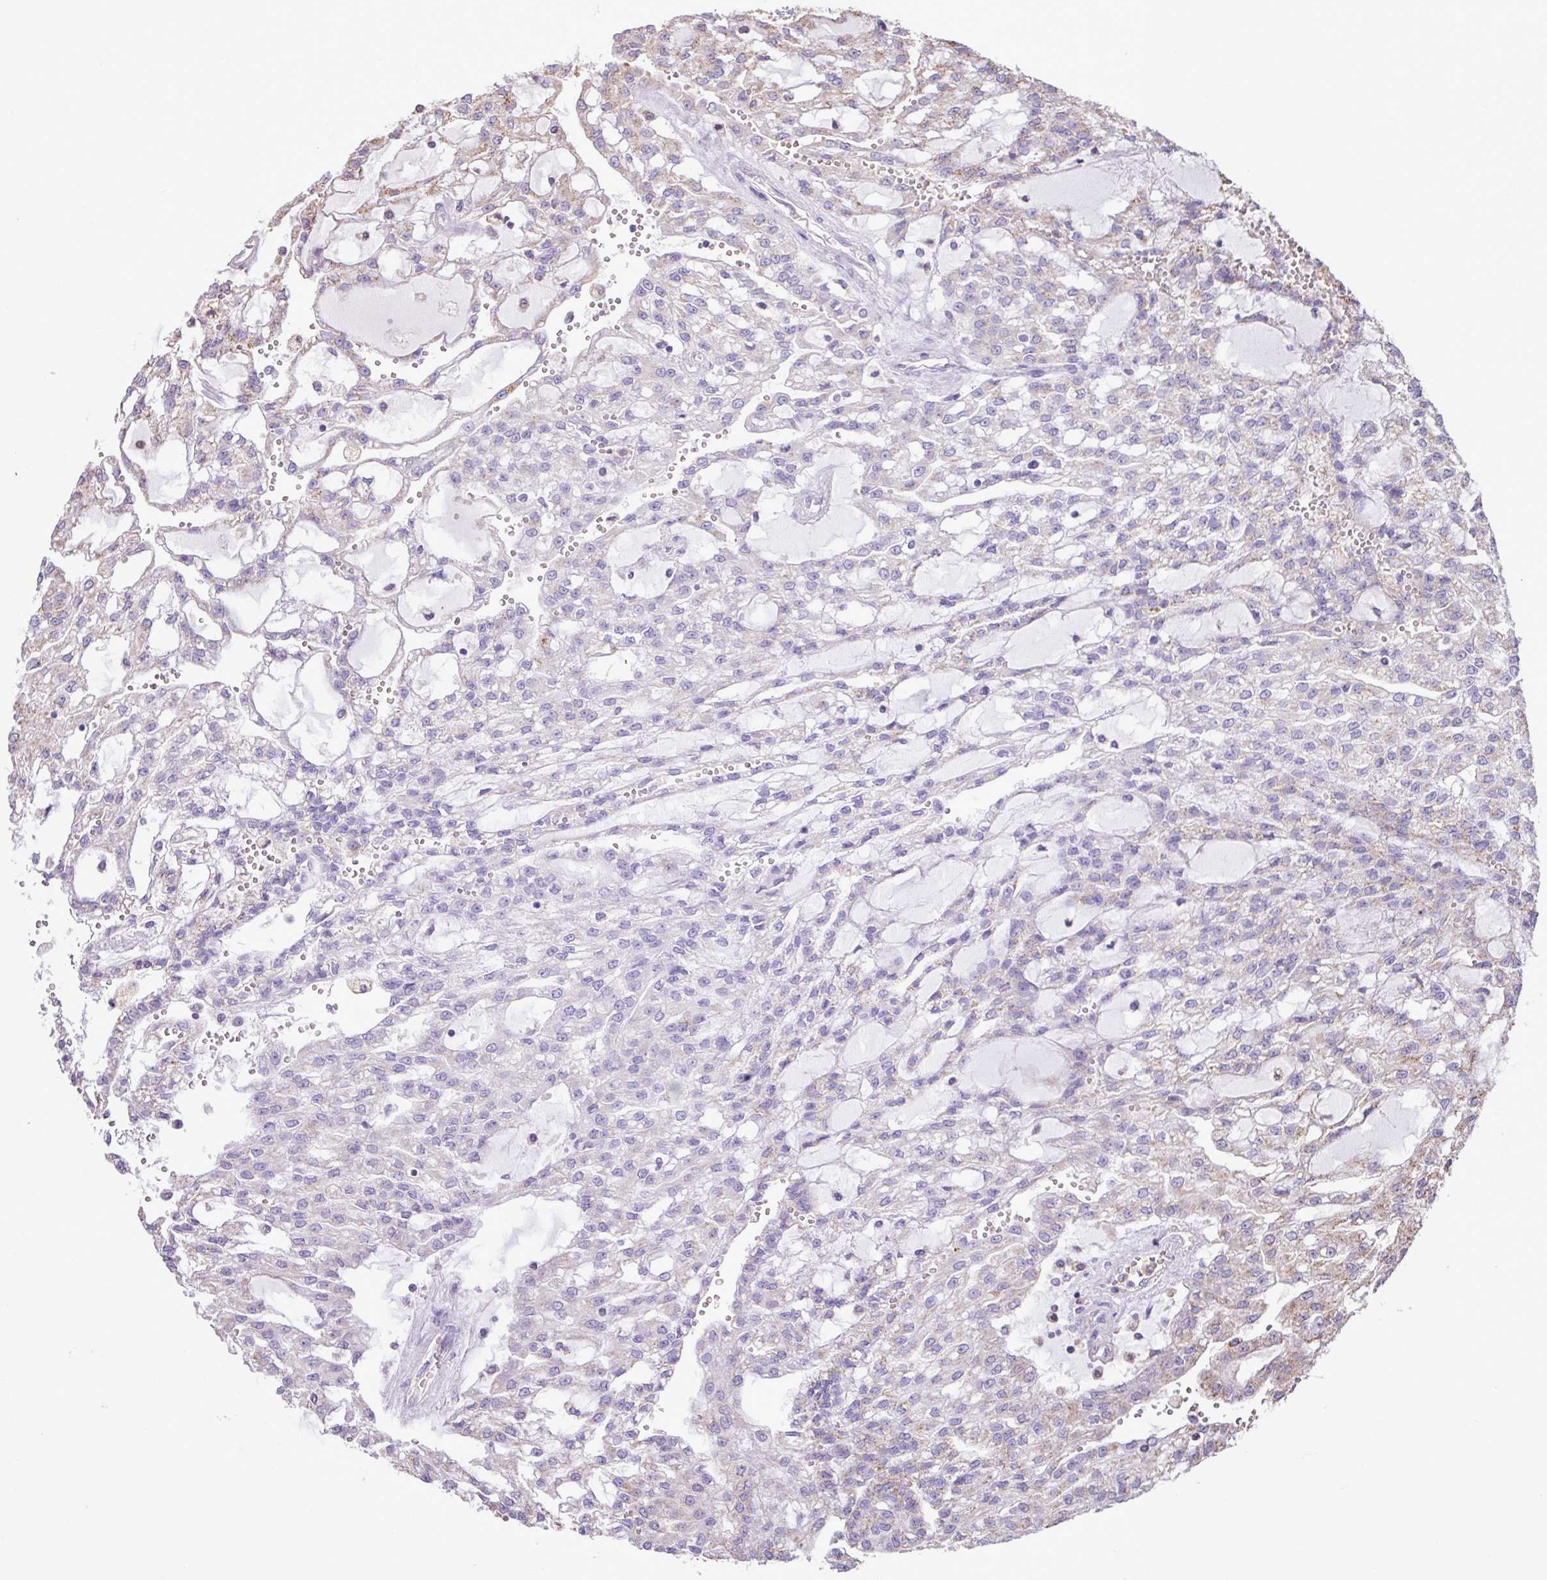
{"staining": {"intensity": "weak", "quantity": "<25%", "location": "cytoplasmic/membranous"}, "tissue": "renal cancer", "cell_type": "Tumor cells", "image_type": "cancer", "snomed": [{"axis": "morphology", "description": "Adenocarcinoma, NOS"}, {"axis": "topography", "description": "Kidney"}], "caption": "The photomicrograph reveals no significant expression in tumor cells of renal cancer (adenocarcinoma). (Brightfield microscopy of DAB immunohistochemistry (IHC) at high magnification).", "gene": "CHST11", "patient": {"sex": "male", "age": 63}}